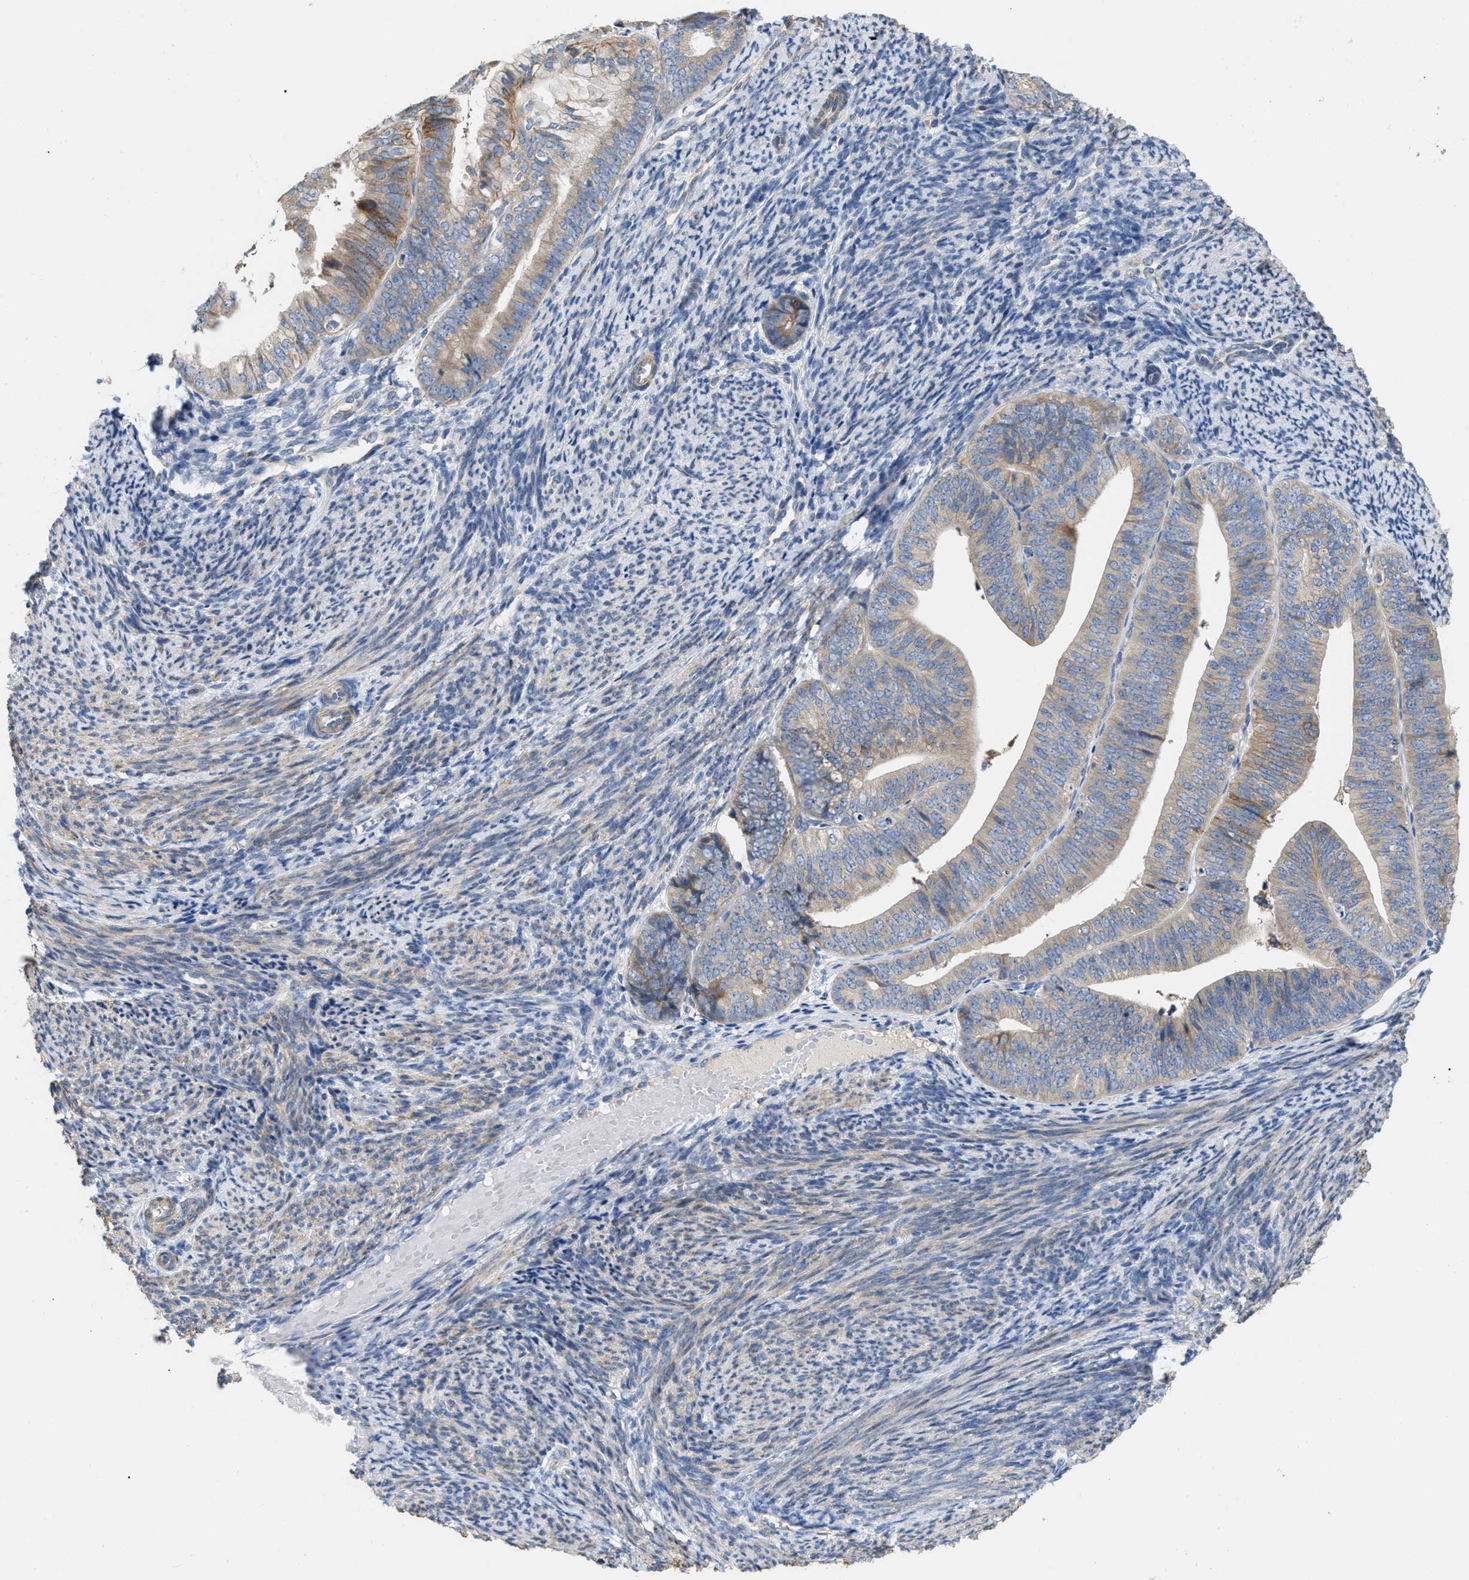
{"staining": {"intensity": "moderate", "quantity": ">75%", "location": "cytoplasmic/membranous"}, "tissue": "endometrial cancer", "cell_type": "Tumor cells", "image_type": "cancer", "snomed": [{"axis": "morphology", "description": "Adenocarcinoma, NOS"}, {"axis": "topography", "description": "Endometrium"}], "caption": "High-power microscopy captured an immunohistochemistry (IHC) micrograph of endometrial adenocarcinoma, revealing moderate cytoplasmic/membranous staining in about >75% of tumor cells.", "gene": "DHX58", "patient": {"sex": "female", "age": 63}}